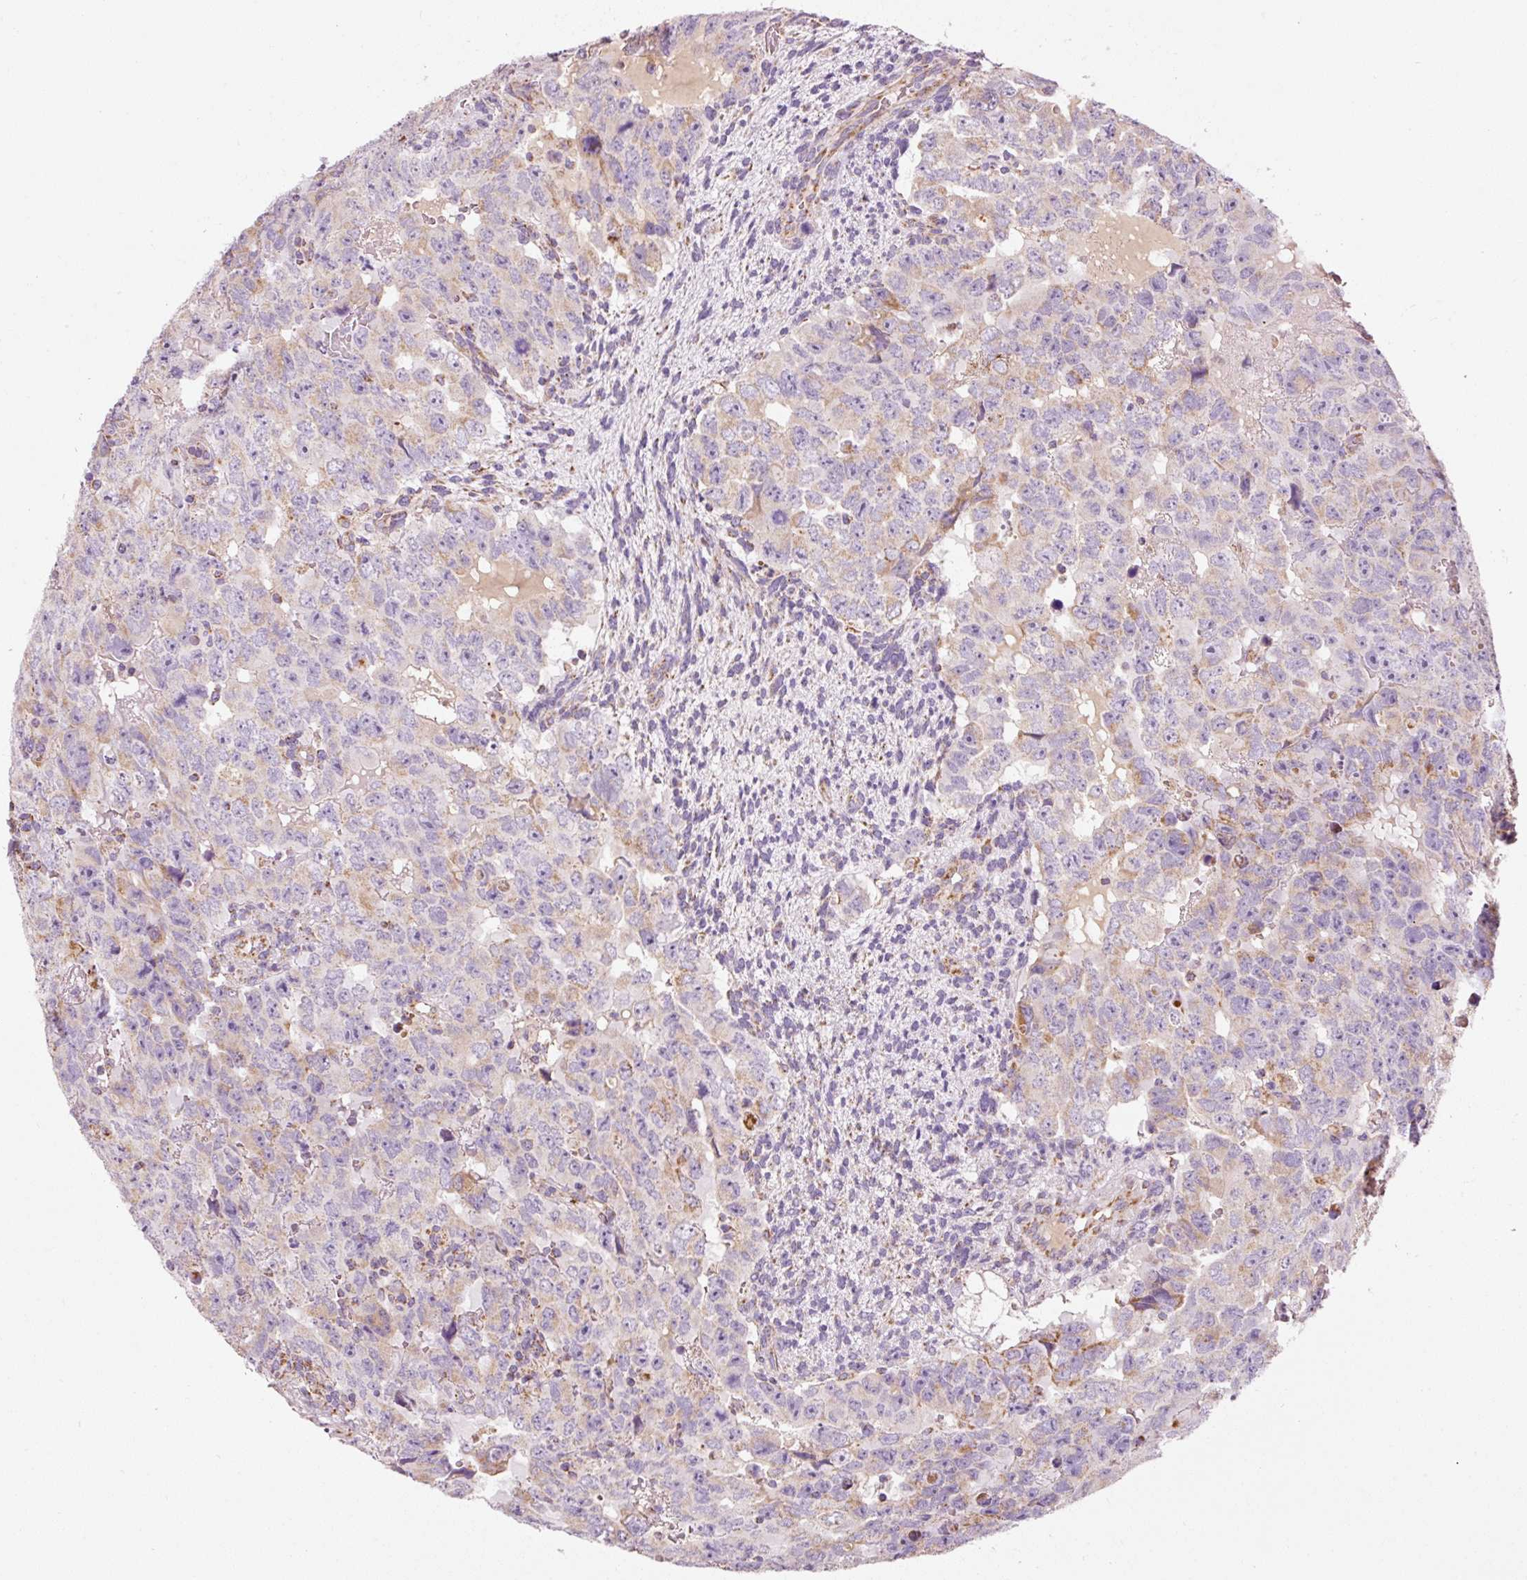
{"staining": {"intensity": "moderate", "quantity": "<25%", "location": "cytoplasmic/membranous"}, "tissue": "testis cancer", "cell_type": "Tumor cells", "image_type": "cancer", "snomed": [{"axis": "morphology", "description": "Carcinoma, Embryonal, NOS"}, {"axis": "topography", "description": "Testis"}], "caption": "Protein staining of embryonal carcinoma (testis) tissue exhibits moderate cytoplasmic/membranous expression in about <25% of tumor cells.", "gene": "NDUFB4", "patient": {"sex": "male", "age": 24}}